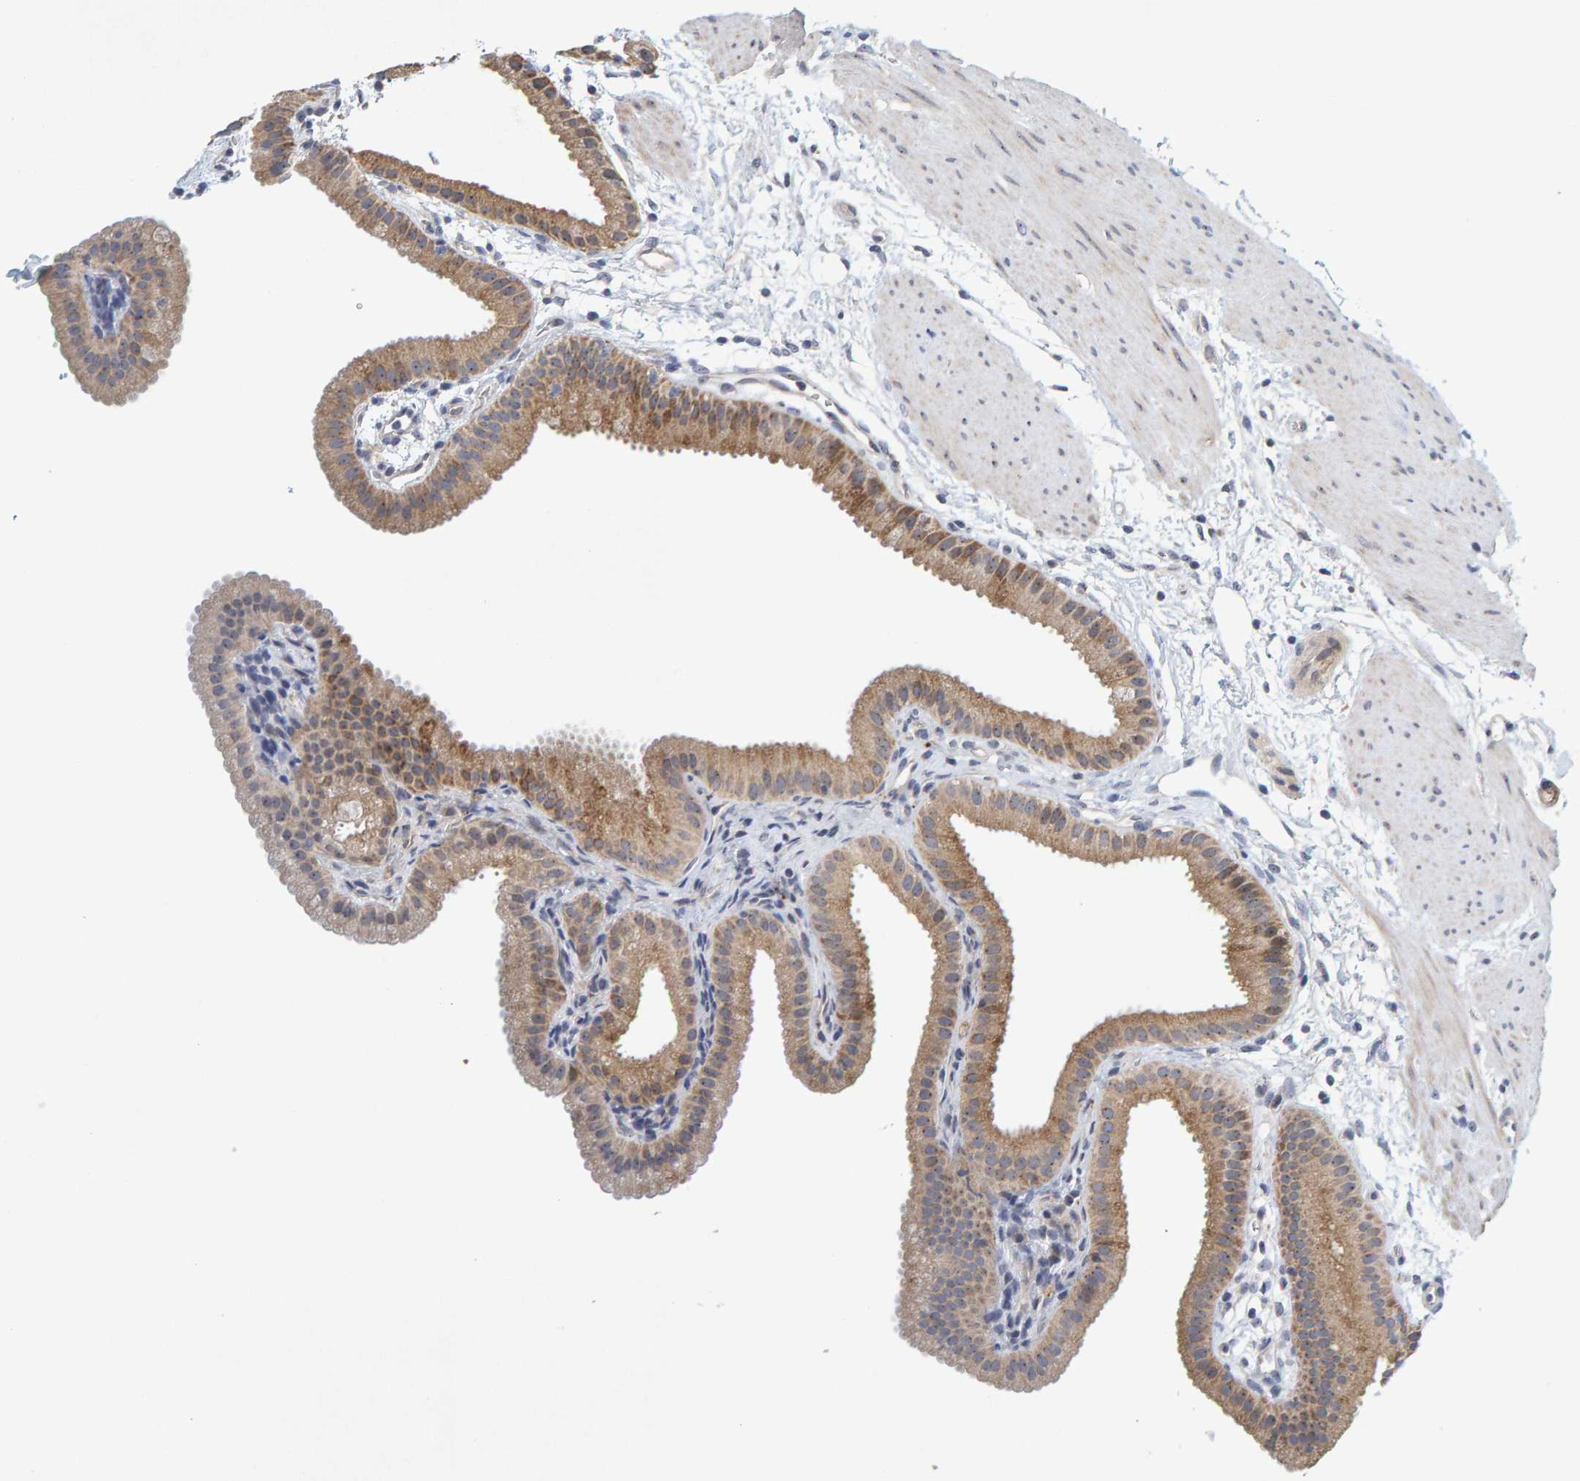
{"staining": {"intensity": "moderate", "quantity": "25%-75%", "location": "cytoplasmic/membranous"}, "tissue": "gallbladder", "cell_type": "Glandular cells", "image_type": "normal", "snomed": [{"axis": "morphology", "description": "Normal tissue, NOS"}, {"axis": "topography", "description": "Gallbladder"}], "caption": "Brown immunohistochemical staining in benign gallbladder demonstrates moderate cytoplasmic/membranous expression in about 25%-75% of glandular cells.", "gene": "ZNF77", "patient": {"sex": "female", "age": 64}}